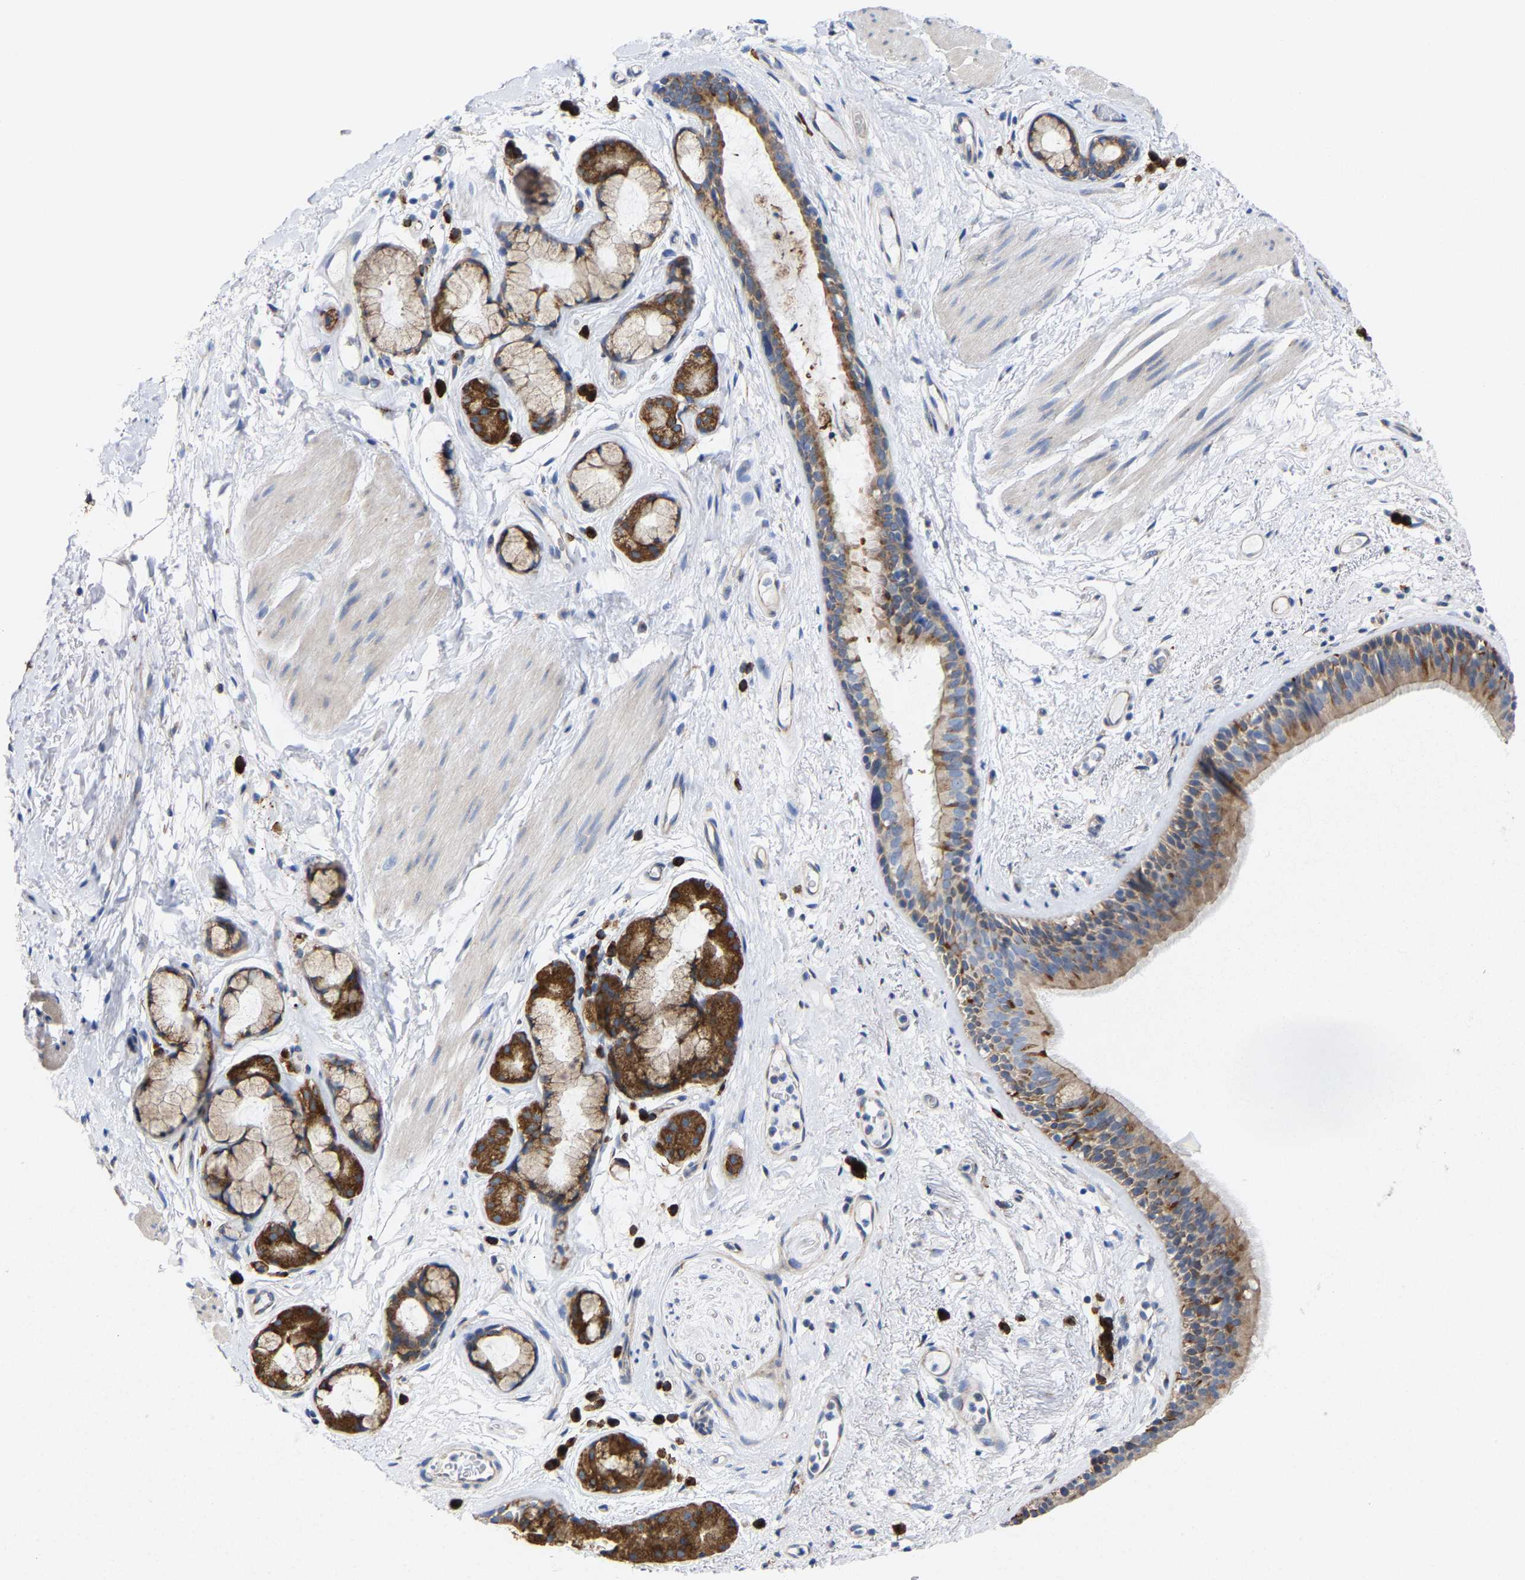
{"staining": {"intensity": "moderate", "quantity": ">75%", "location": "cytoplasmic/membranous"}, "tissue": "bronchus", "cell_type": "Respiratory epithelial cells", "image_type": "normal", "snomed": [{"axis": "morphology", "description": "Normal tissue, NOS"}, {"axis": "topography", "description": "Cartilage tissue"}], "caption": "DAB (3,3'-diaminobenzidine) immunohistochemical staining of benign bronchus displays moderate cytoplasmic/membranous protein expression in approximately >75% of respiratory epithelial cells. (DAB (3,3'-diaminobenzidine) IHC, brown staining for protein, blue staining for nuclei).", "gene": "PPP1R15A", "patient": {"sex": "female", "age": 63}}